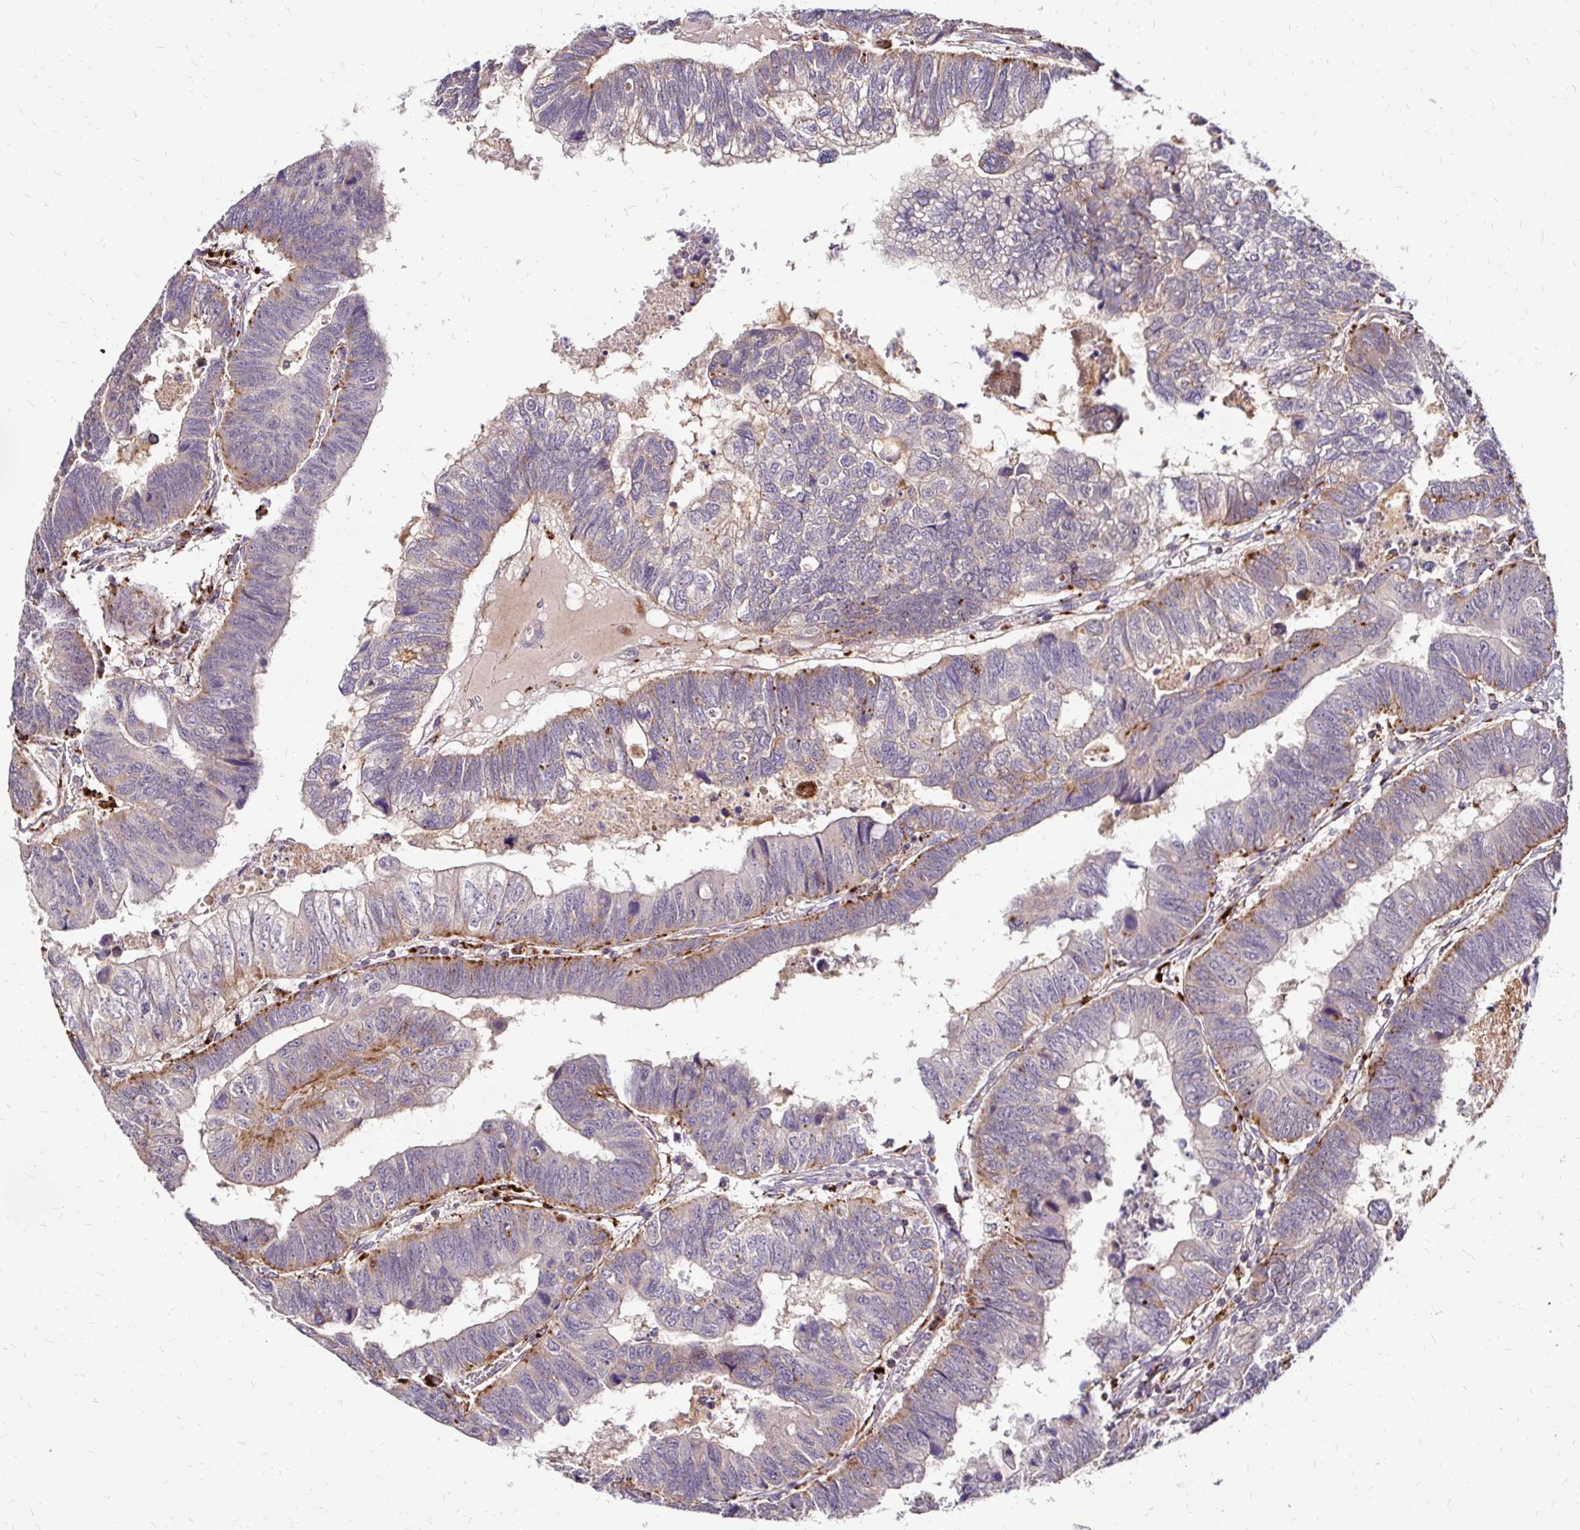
{"staining": {"intensity": "weak", "quantity": "25%-75%", "location": "cytoplasmic/membranous"}, "tissue": "colorectal cancer", "cell_type": "Tumor cells", "image_type": "cancer", "snomed": [{"axis": "morphology", "description": "Adenocarcinoma, NOS"}, {"axis": "topography", "description": "Colon"}], "caption": "Approximately 25%-75% of tumor cells in human adenocarcinoma (colorectal) demonstrate weak cytoplasmic/membranous protein staining as visualized by brown immunohistochemical staining.", "gene": "IDUA", "patient": {"sex": "male", "age": 62}}